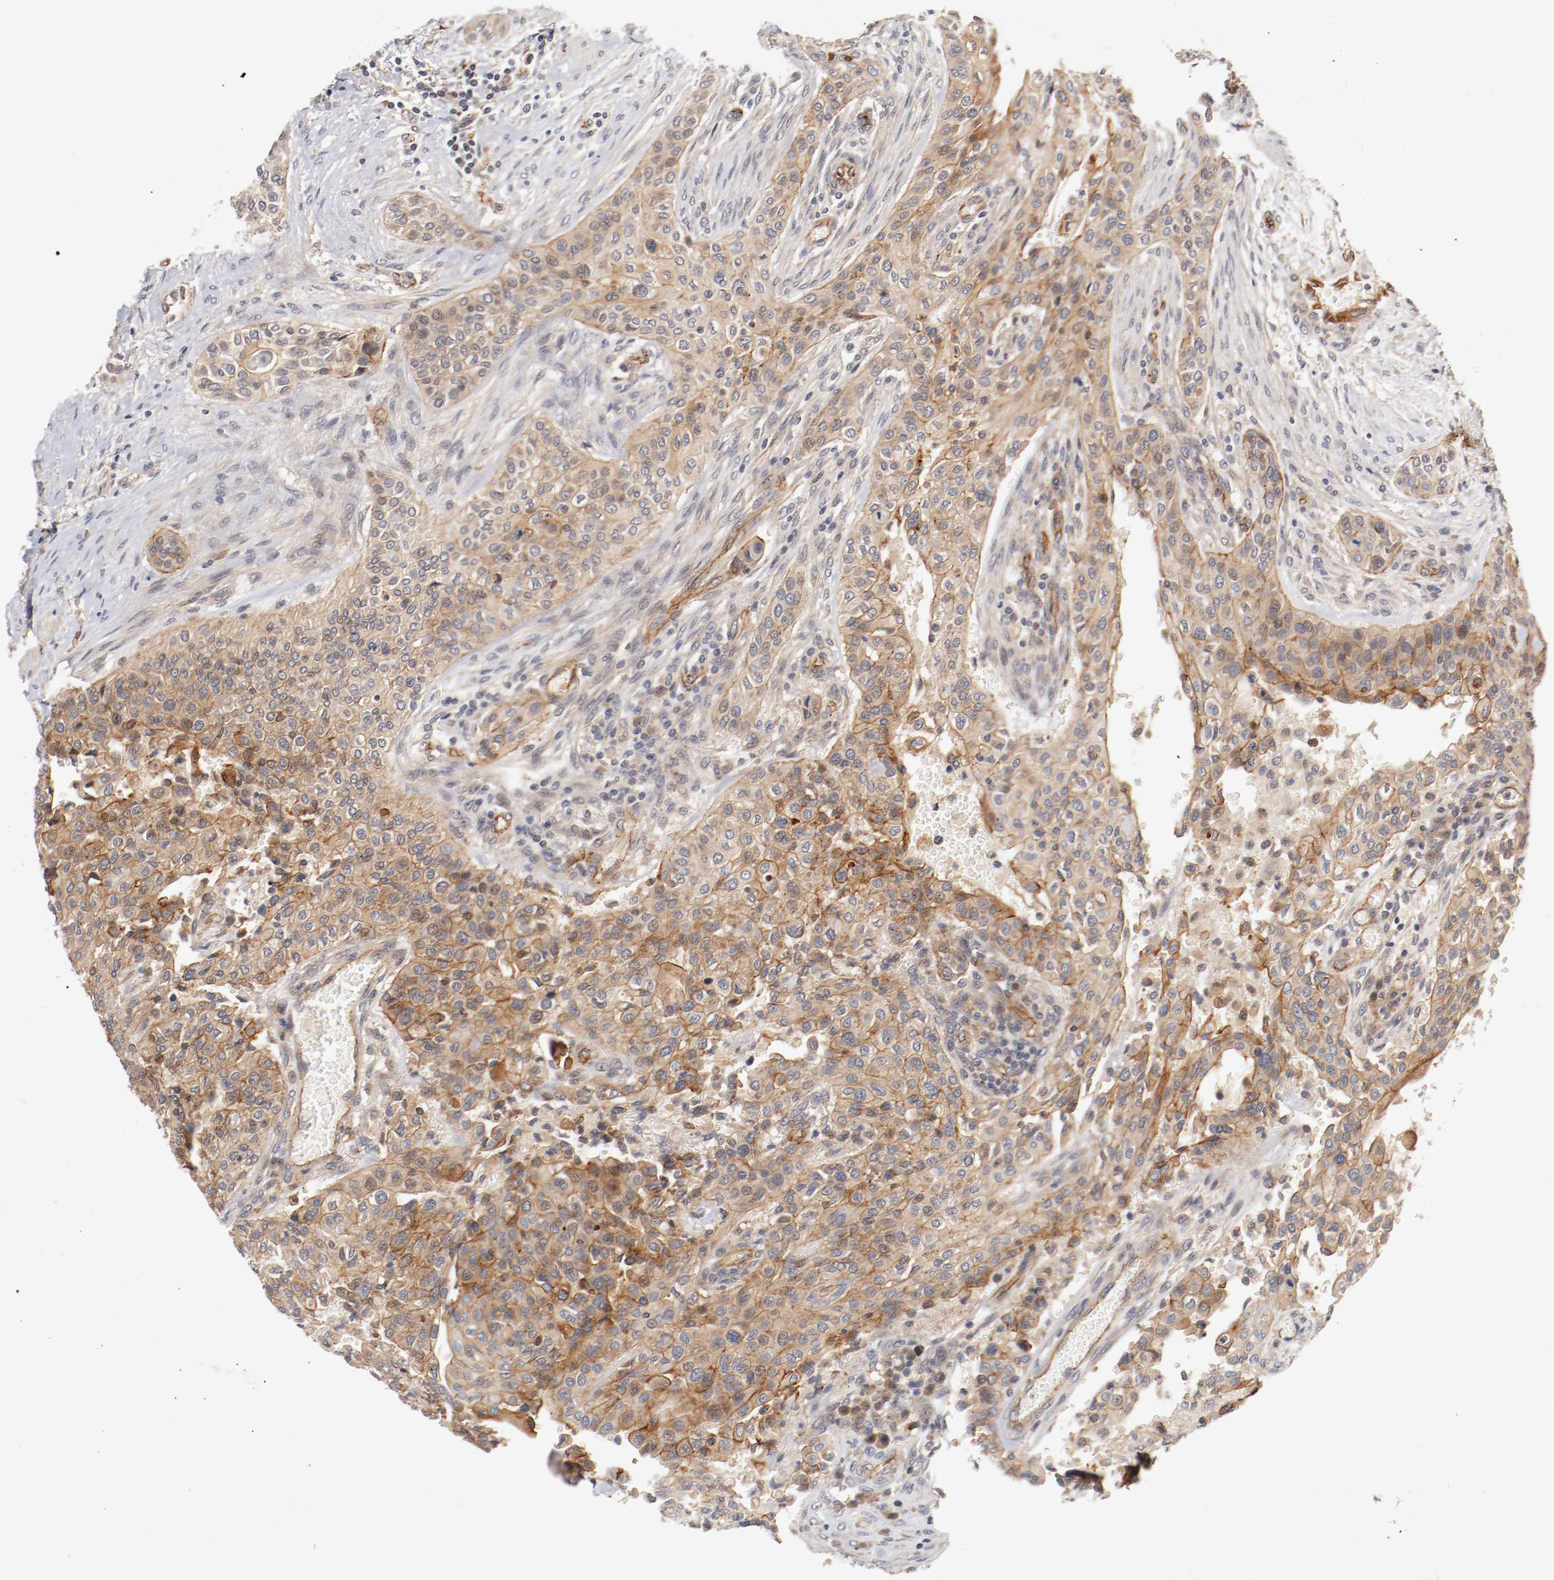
{"staining": {"intensity": "moderate", "quantity": ">75%", "location": "cytoplasmic/membranous"}, "tissue": "urothelial cancer", "cell_type": "Tumor cells", "image_type": "cancer", "snomed": [{"axis": "morphology", "description": "Urothelial carcinoma, High grade"}, {"axis": "topography", "description": "Urinary bladder"}], "caption": "This is an image of IHC staining of urothelial cancer, which shows moderate positivity in the cytoplasmic/membranous of tumor cells.", "gene": "TYK2", "patient": {"sex": "male", "age": 74}}